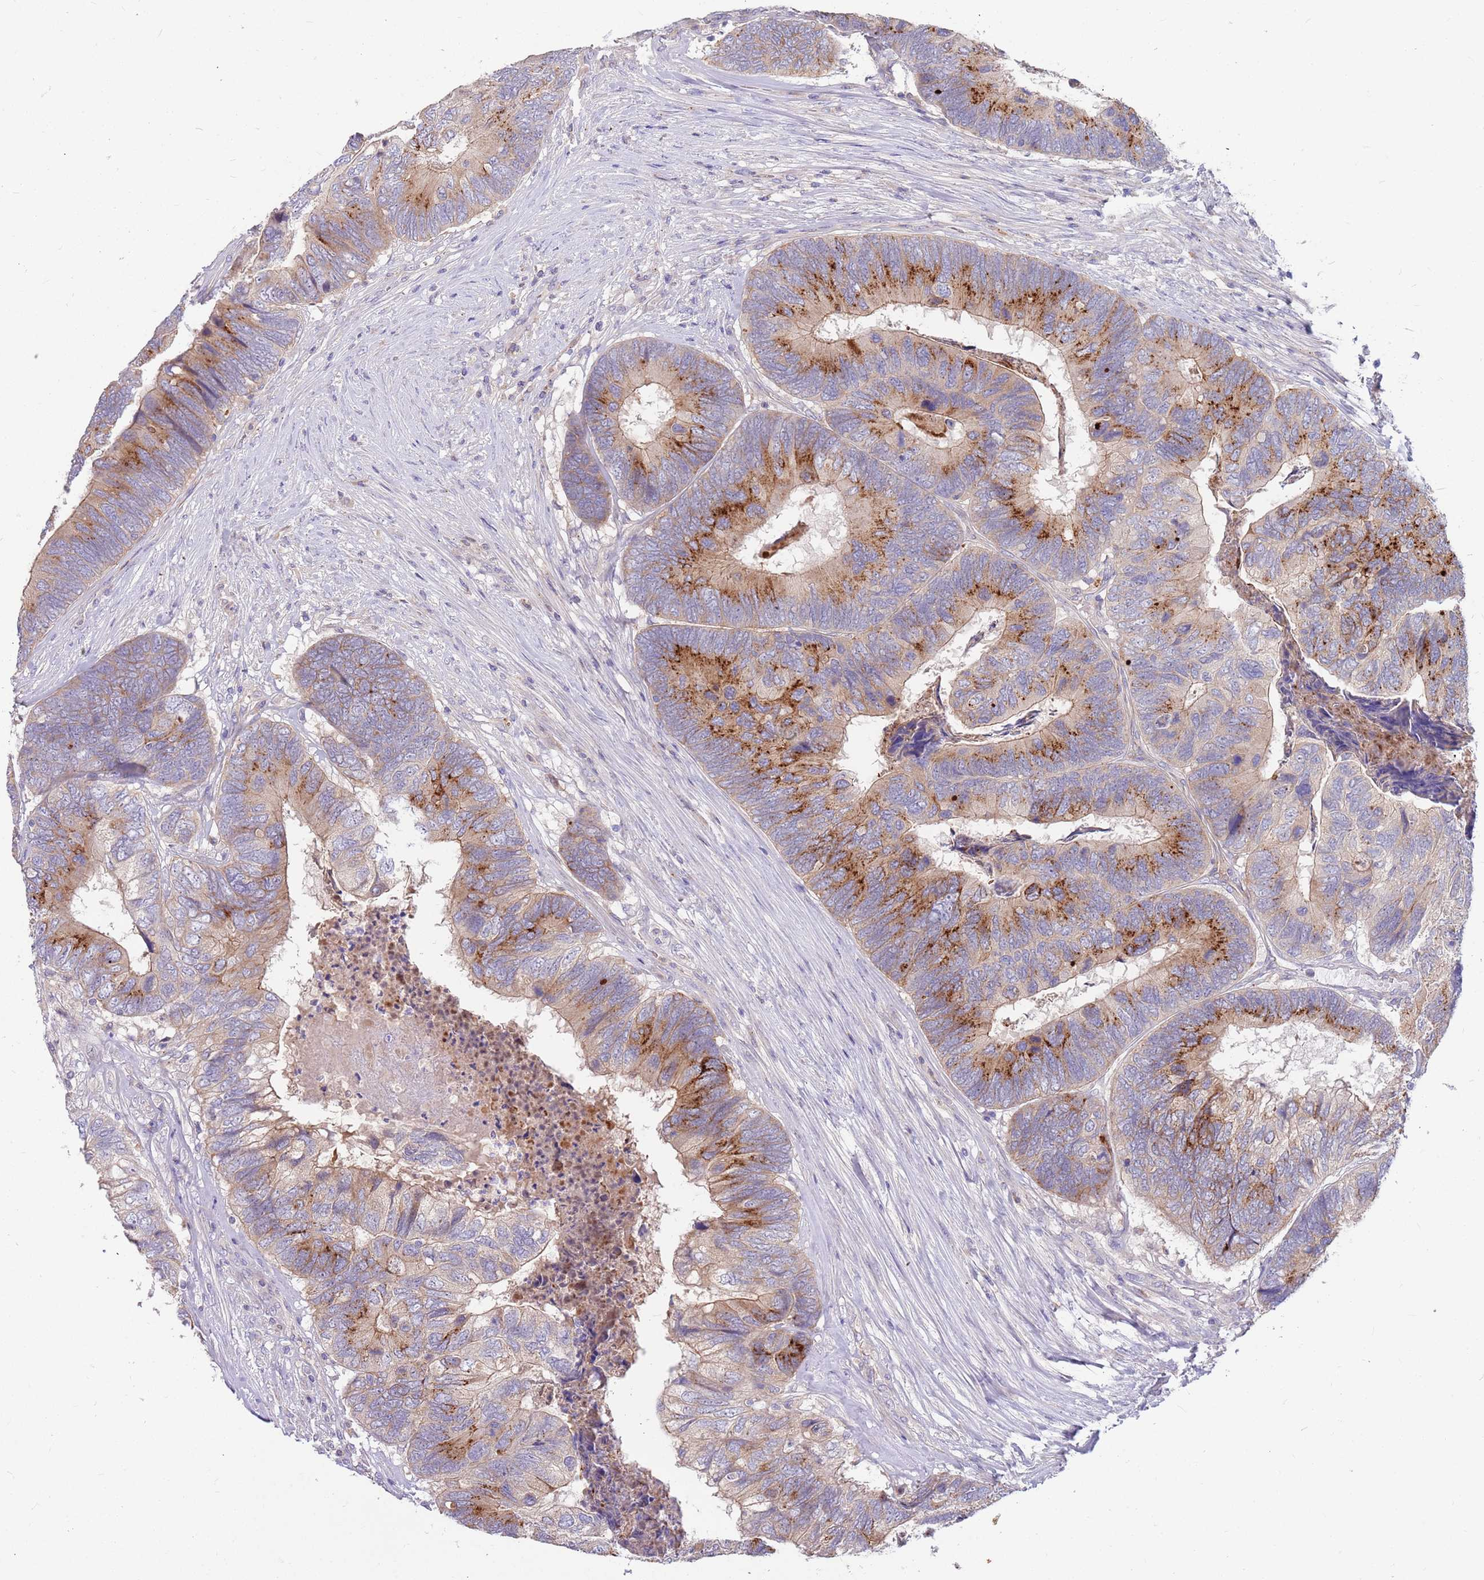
{"staining": {"intensity": "moderate", "quantity": ">75%", "location": "cytoplasmic/membranous"}, "tissue": "colorectal cancer", "cell_type": "Tumor cells", "image_type": "cancer", "snomed": [{"axis": "morphology", "description": "Adenocarcinoma, NOS"}, {"axis": "topography", "description": "Colon"}], "caption": "Brown immunohistochemical staining in human adenocarcinoma (colorectal) displays moderate cytoplasmic/membranous expression in about >75% of tumor cells. The staining was performed using DAB (3,3'-diaminobenzidine), with brown indicating positive protein expression. Nuclei are stained blue with hematoxylin.", "gene": "BORCS5", "patient": {"sex": "female", "age": 67}}